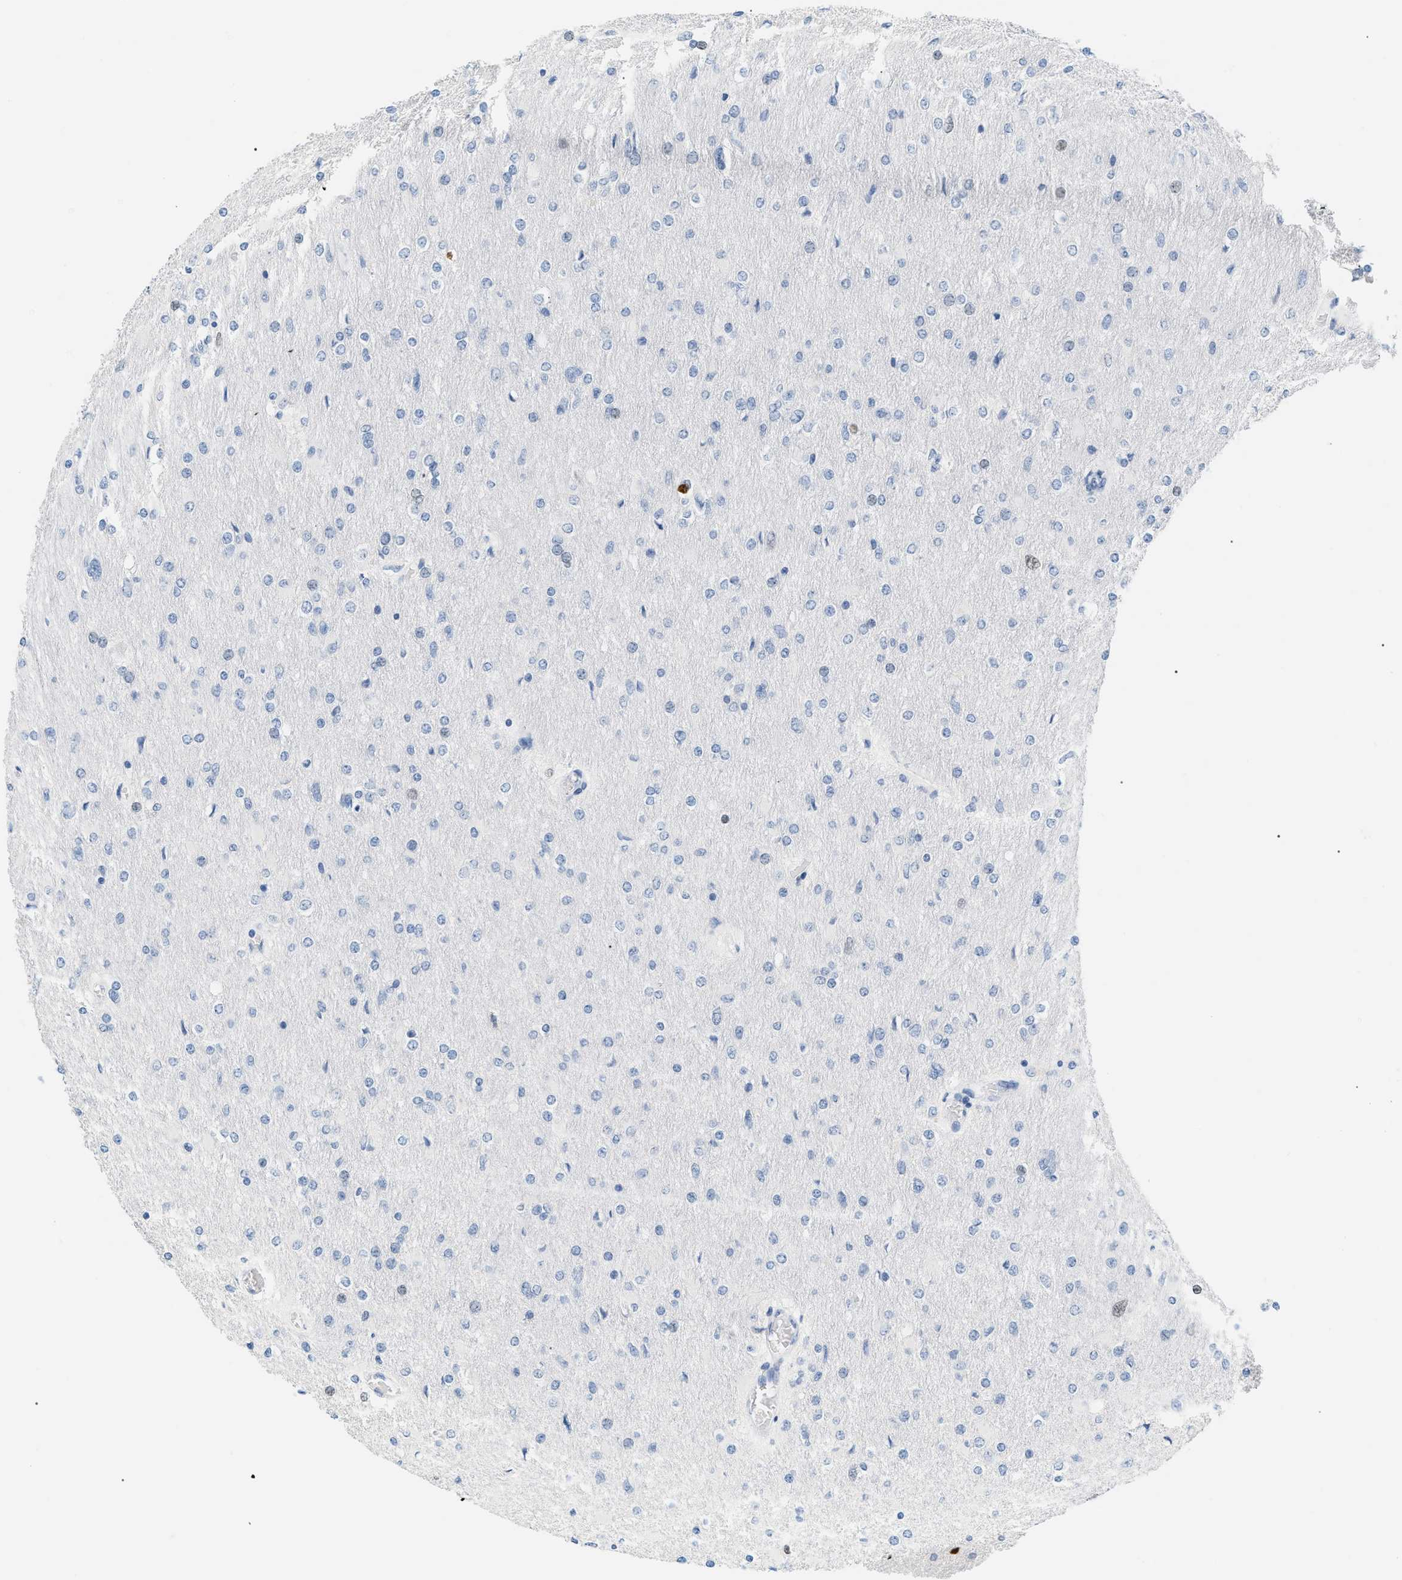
{"staining": {"intensity": "negative", "quantity": "none", "location": "none"}, "tissue": "glioma", "cell_type": "Tumor cells", "image_type": "cancer", "snomed": [{"axis": "morphology", "description": "Glioma, malignant, High grade"}, {"axis": "topography", "description": "Cerebral cortex"}], "caption": "IHC of human glioma reveals no expression in tumor cells.", "gene": "MCM7", "patient": {"sex": "female", "age": 36}}